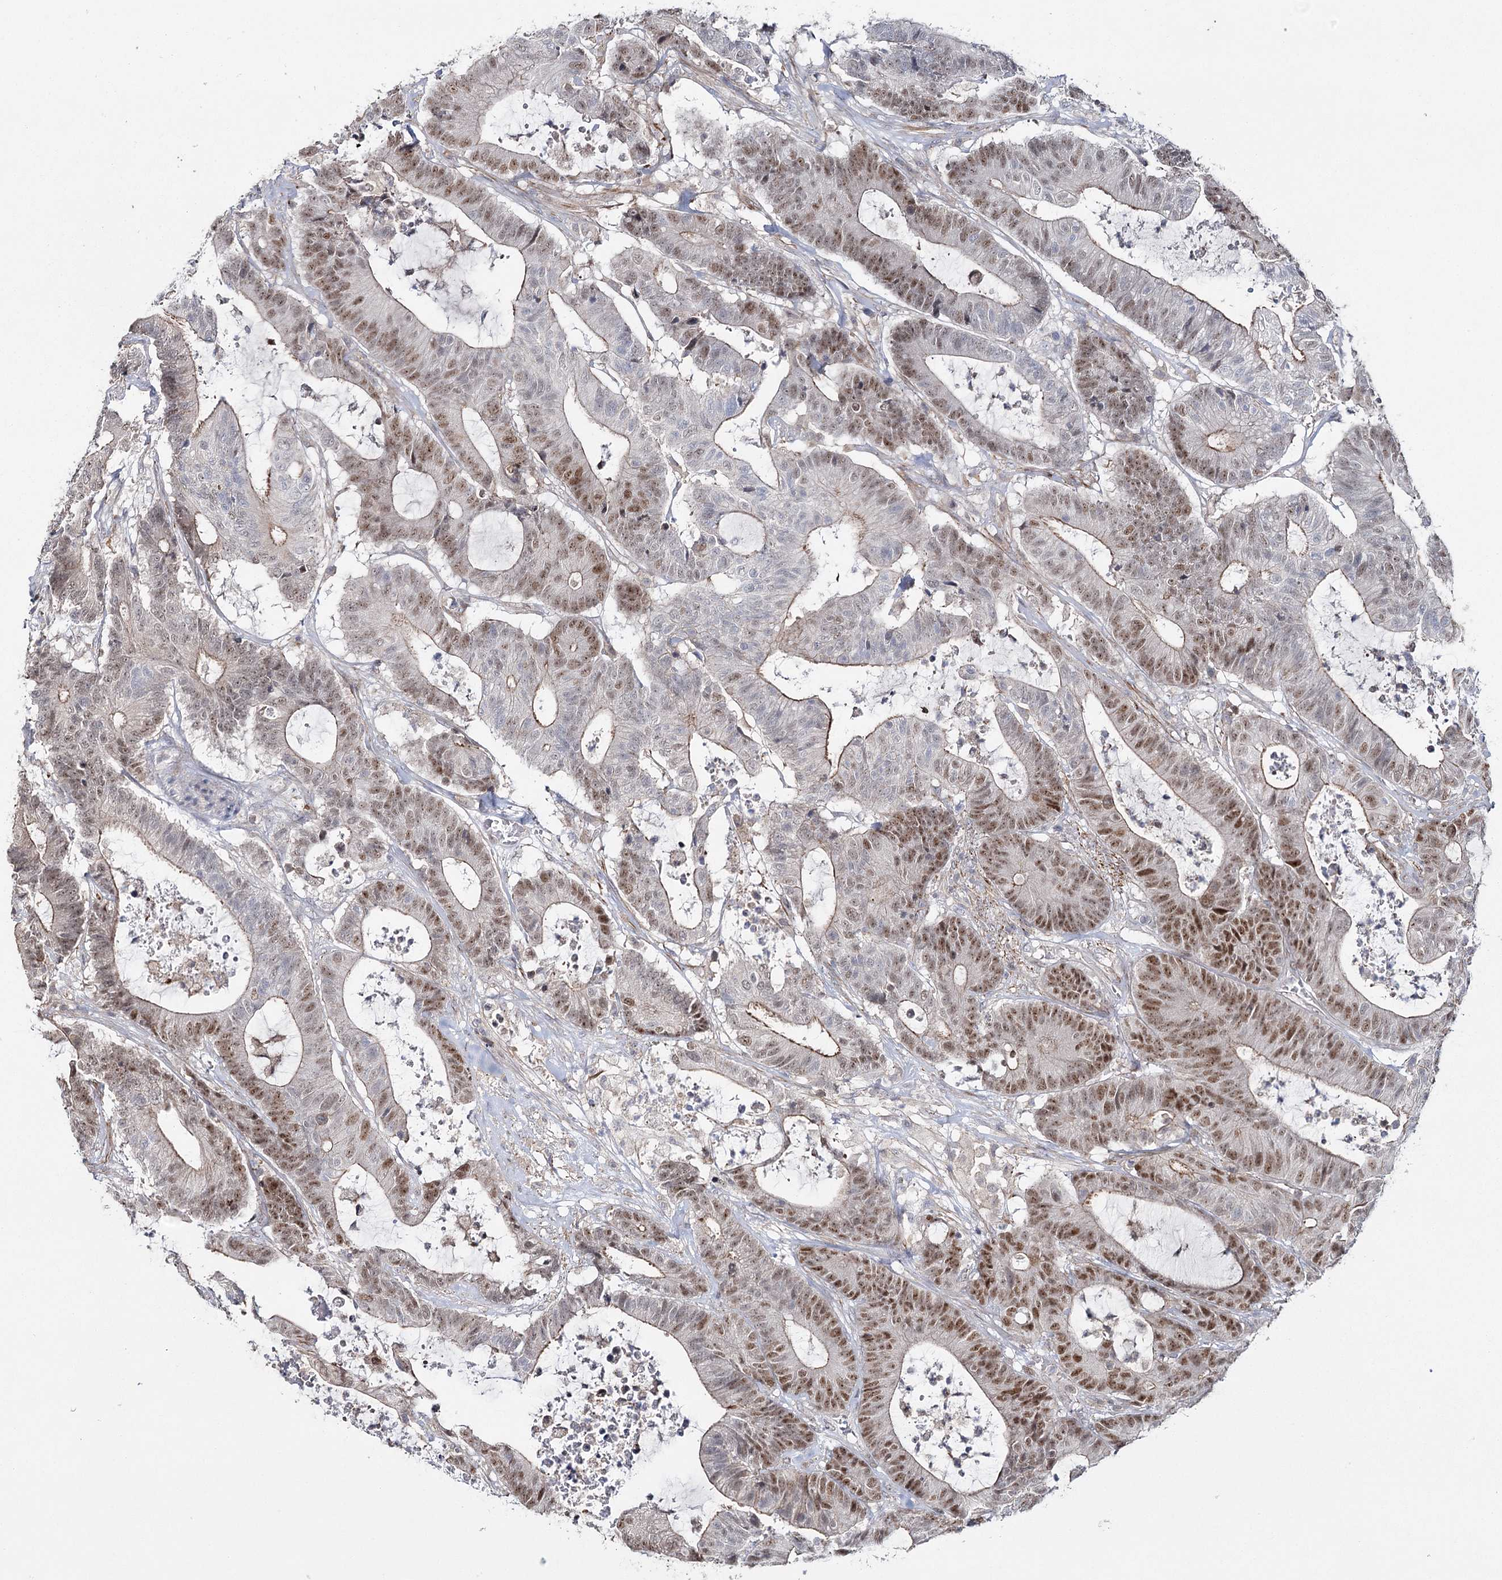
{"staining": {"intensity": "moderate", "quantity": "25%-75%", "location": "cytoplasmic/membranous"}, "tissue": "colorectal cancer", "cell_type": "Tumor cells", "image_type": "cancer", "snomed": [{"axis": "morphology", "description": "Adenocarcinoma, NOS"}, {"axis": "topography", "description": "Colon"}], "caption": "Immunohistochemical staining of human colorectal cancer (adenocarcinoma) demonstrates medium levels of moderate cytoplasmic/membranous protein staining in about 25%-75% of tumor cells.", "gene": "ZC3H8", "patient": {"sex": "female", "age": 84}}